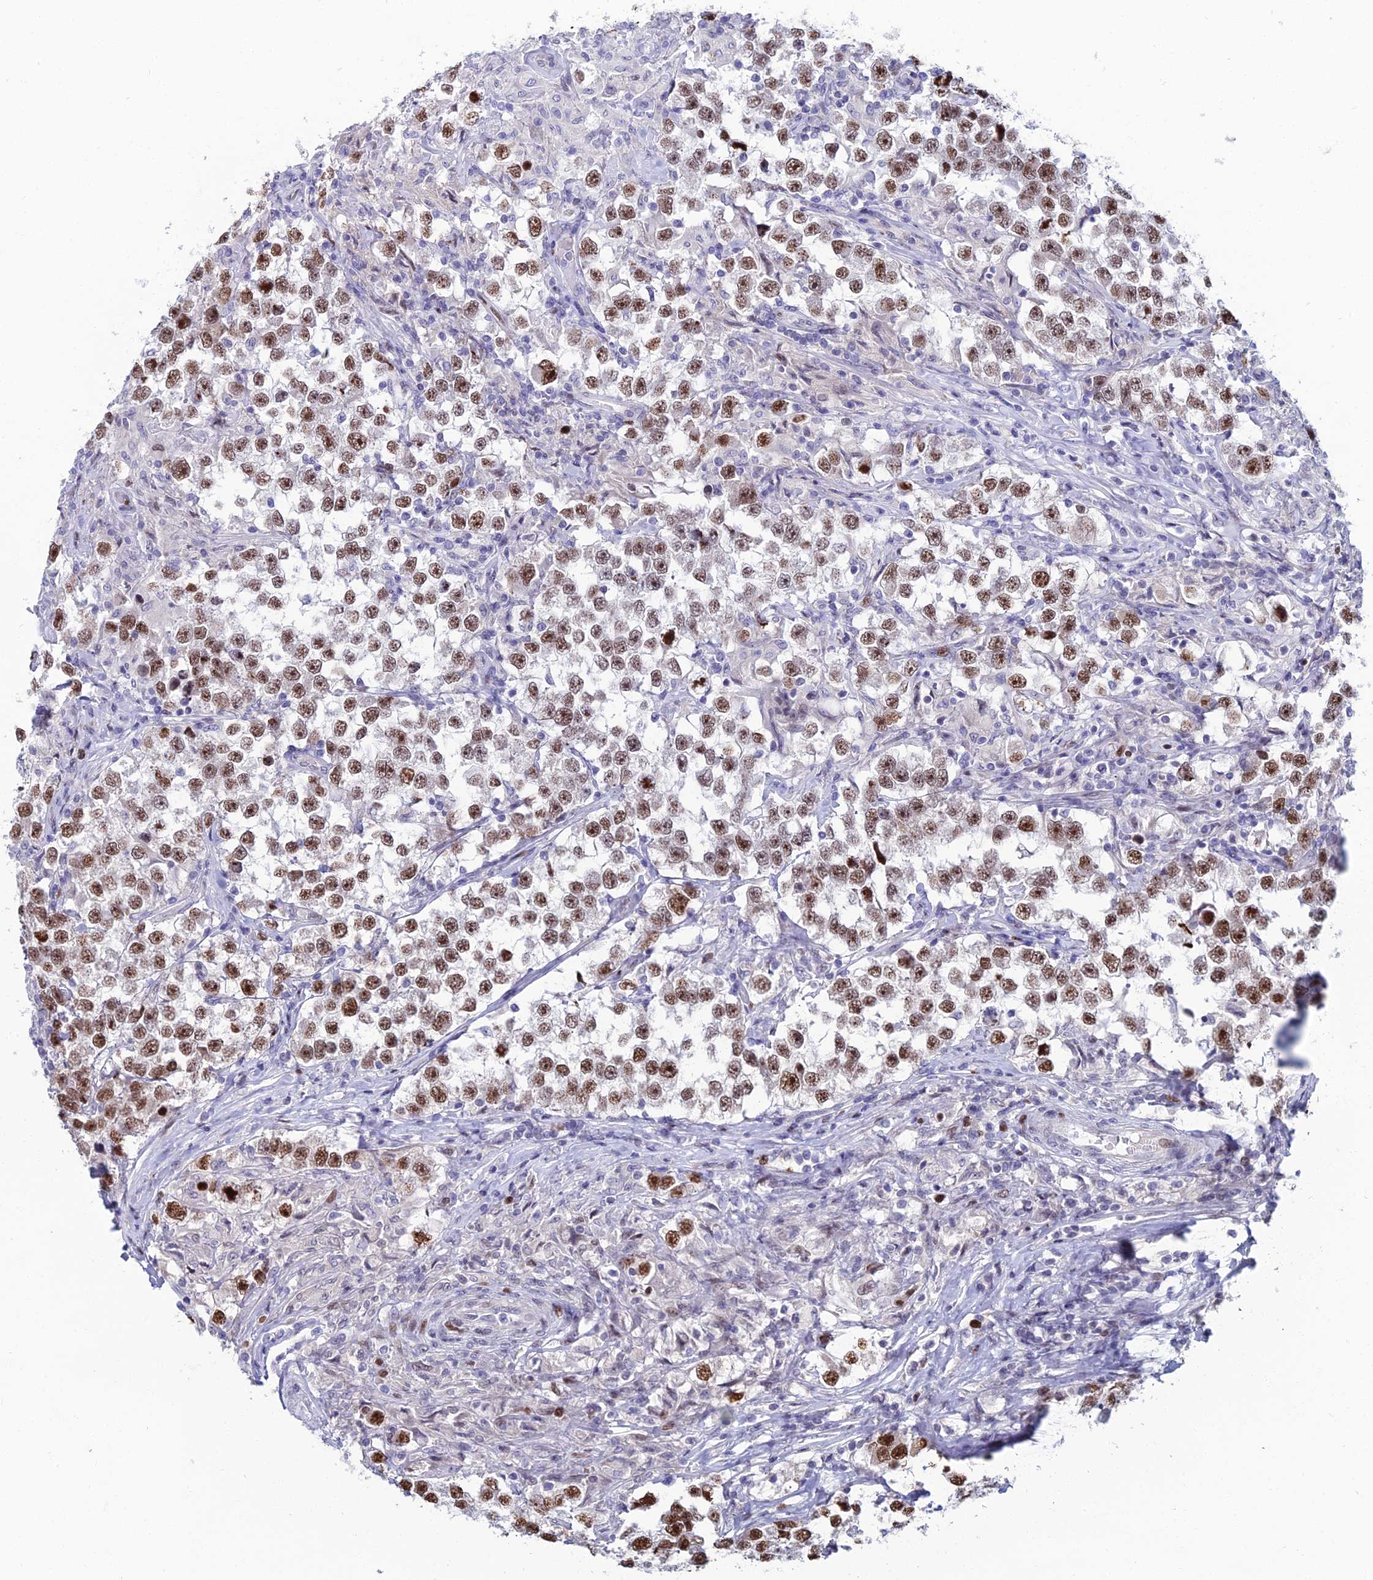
{"staining": {"intensity": "moderate", "quantity": ">75%", "location": "nuclear"}, "tissue": "testis cancer", "cell_type": "Tumor cells", "image_type": "cancer", "snomed": [{"axis": "morphology", "description": "Seminoma, NOS"}, {"axis": "topography", "description": "Testis"}], "caption": "The micrograph shows staining of seminoma (testis), revealing moderate nuclear protein positivity (brown color) within tumor cells.", "gene": "TAF9B", "patient": {"sex": "male", "age": 46}}